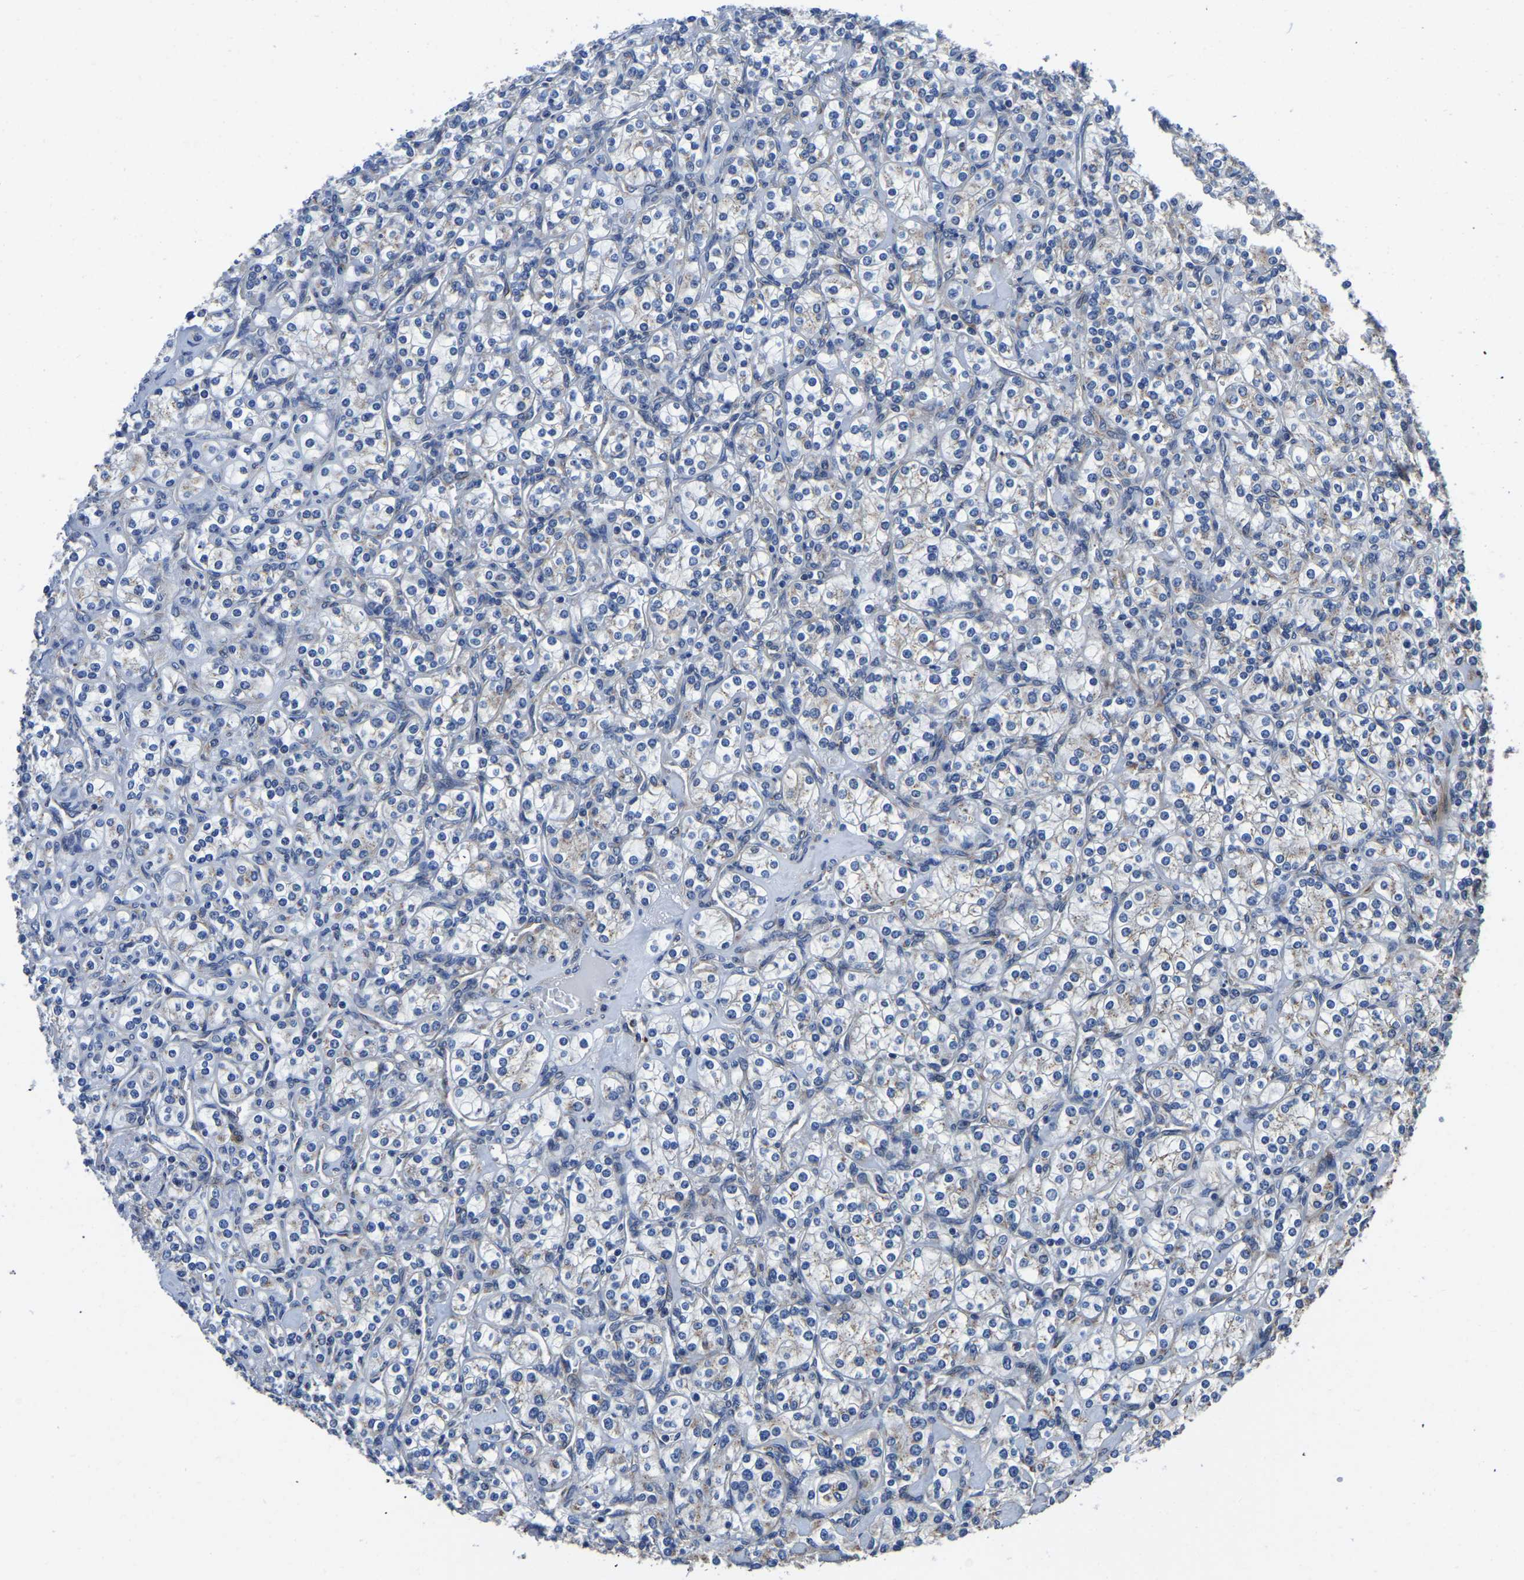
{"staining": {"intensity": "negative", "quantity": "none", "location": "none"}, "tissue": "renal cancer", "cell_type": "Tumor cells", "image_type": "cancer", "snomed": [{"axis": "morphology", "description": "Adenocarcinoma, NOS"}, {"axis": "topography", "description": "Kidney"}], "caption": "Immunohistochemistry of human renal adenocarcinoma exhibits no positivity in tumor cells.", "gene": "PDLIM7", "patient": {"sex": "male", "age": 77}}